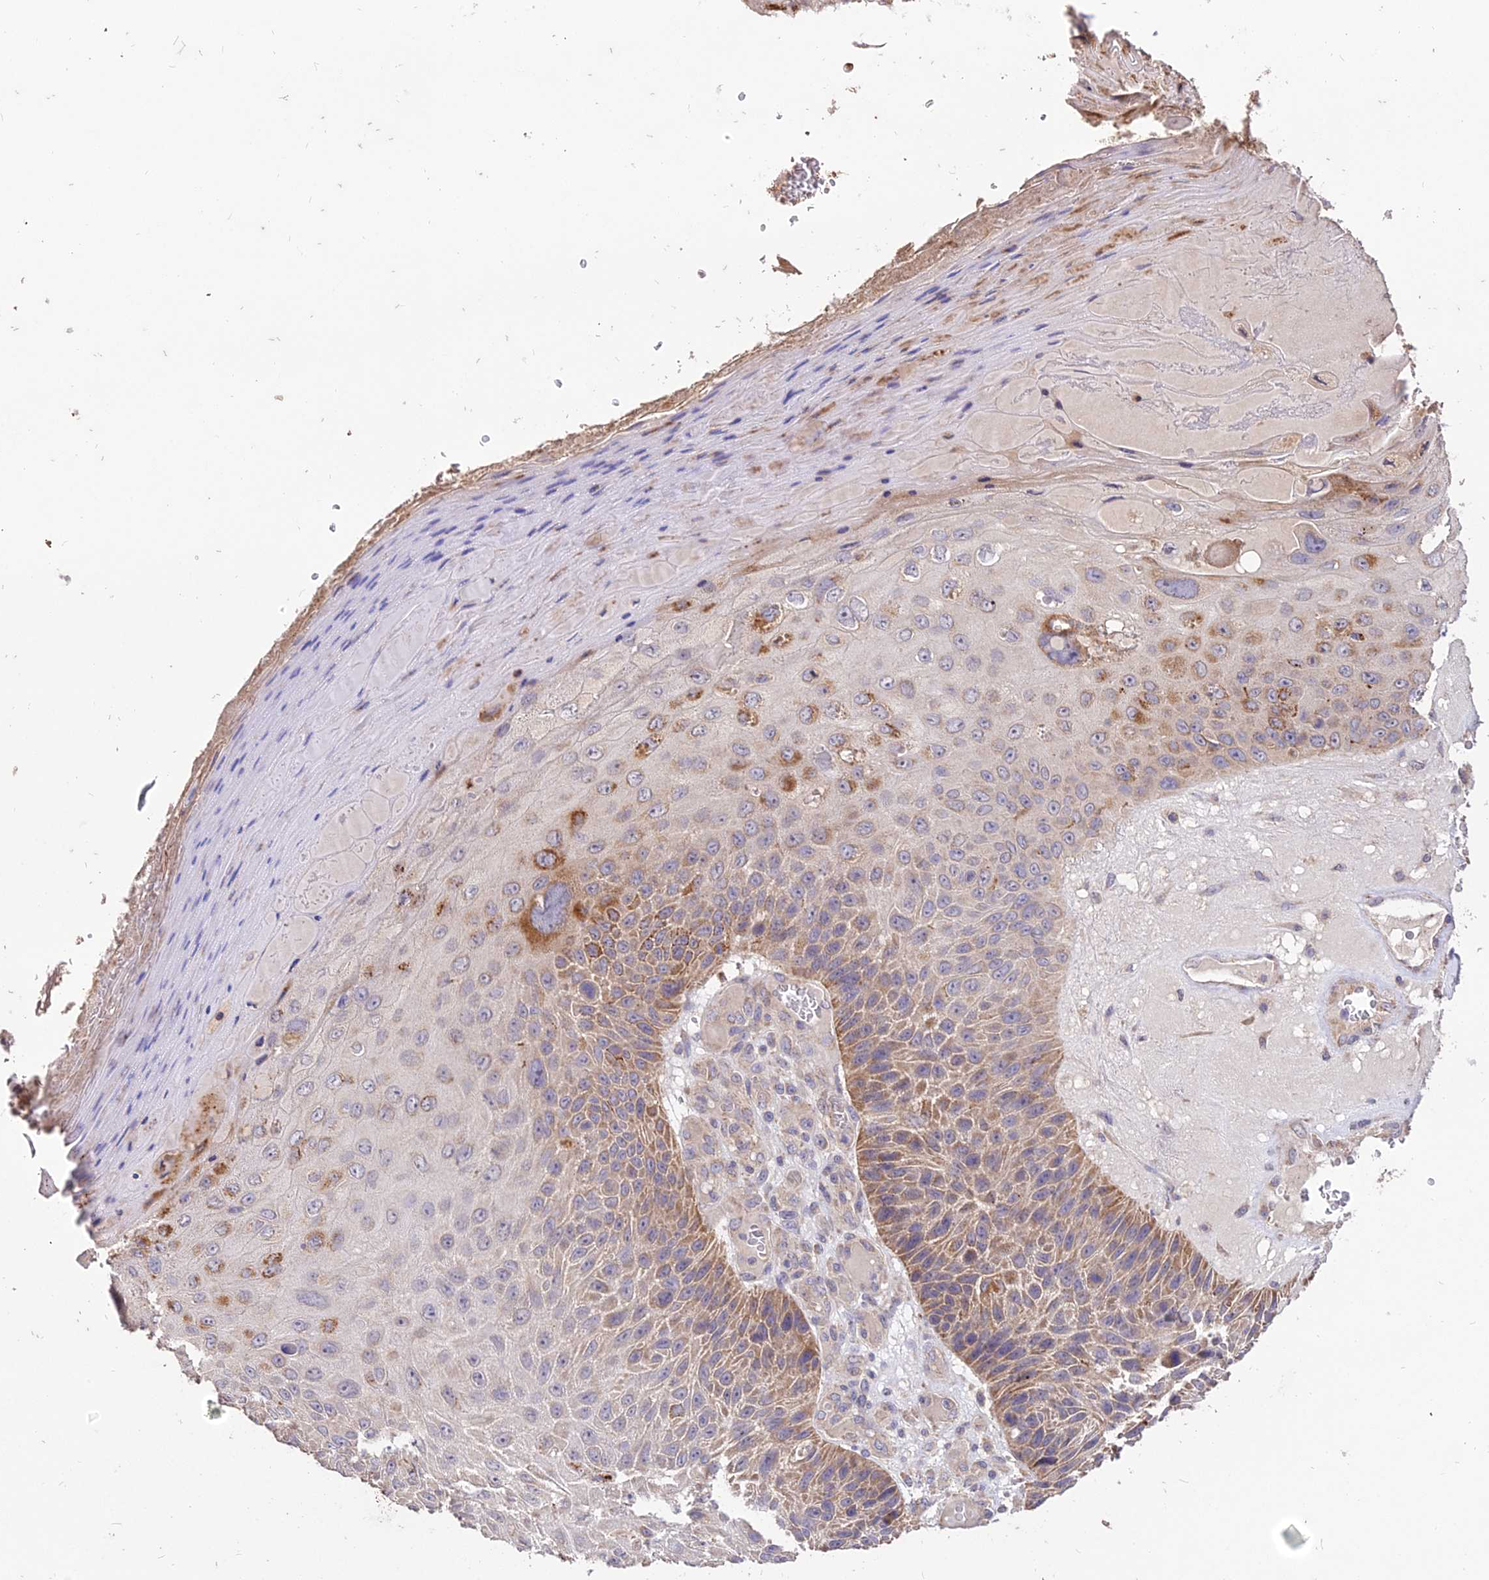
{"staining": {"intensity": "moderate", "quantity": "25%-75%", "location": "cytoplasmic/membranous"}, "tissue": "skin cancer", "cell_type": "Tumor cells", "image_type": "cancer", "snomed": [{"axis": "morphology", "description": "Squamous cell carcinoma, NOS"}, {"axis": "topography", "description": "Skin"}], "caption": "Moderate cytoplasmic/membranous staining is present in approximately 25%-75% of tumor cells in squamous cell carcinoma (skin).", "gene": "SDHD", "patient": {"sex": "female", "age": 88}}